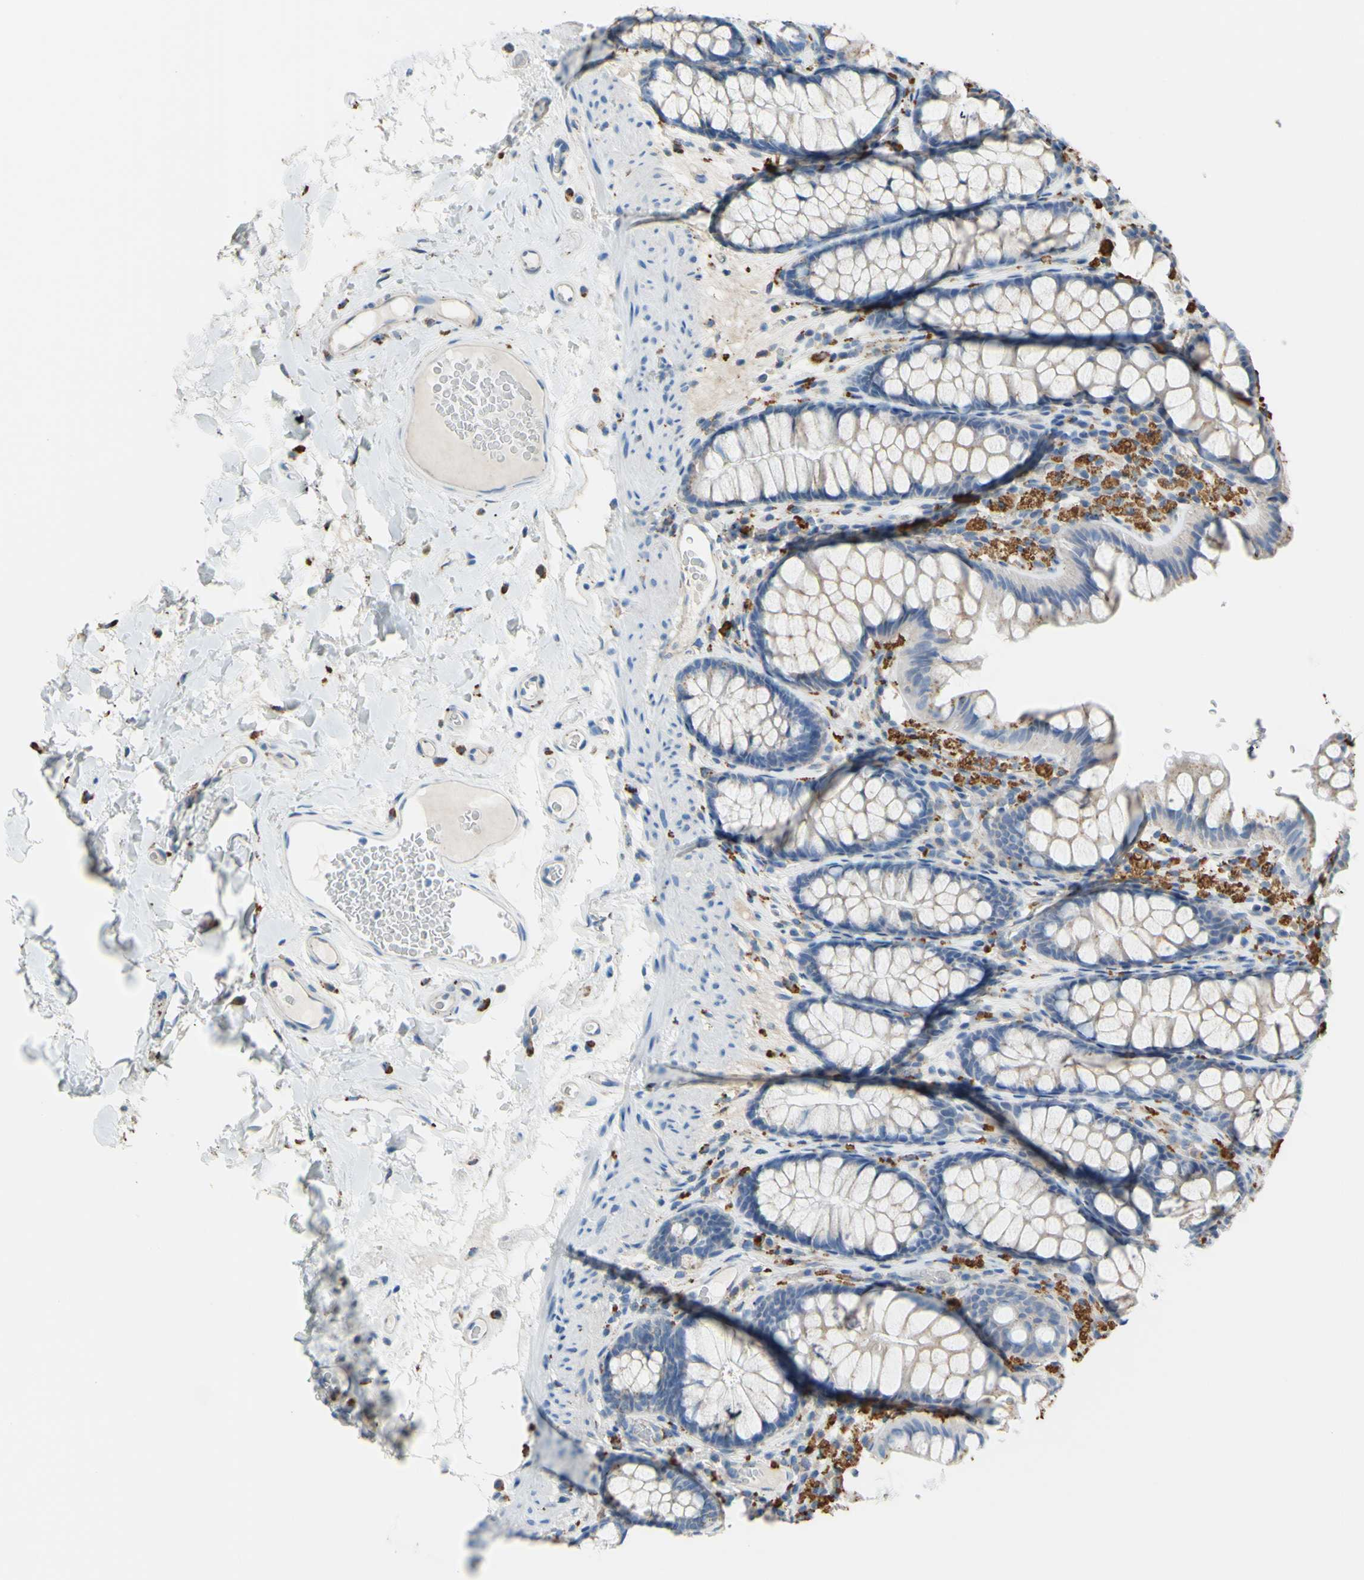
{"staining": {"intensity": "negative", "quantity": "none", "location": "none"}, "tissue": "colon", "cell_type": "Endothelial cells", "image_type": "normal", "snomed": [{"axis": "morphology", "description": "Normal tissue, NOS"}, {"axis": "topography", "description": "Colon"}], "caption": "Immunohistochemistry (IHC) histopathology image of normal colon: human colon stained with DAB displays no significant protein expression in endothelial cells.", "gene": "CTSD", "patient": {"sex": "female", "age": 55}}